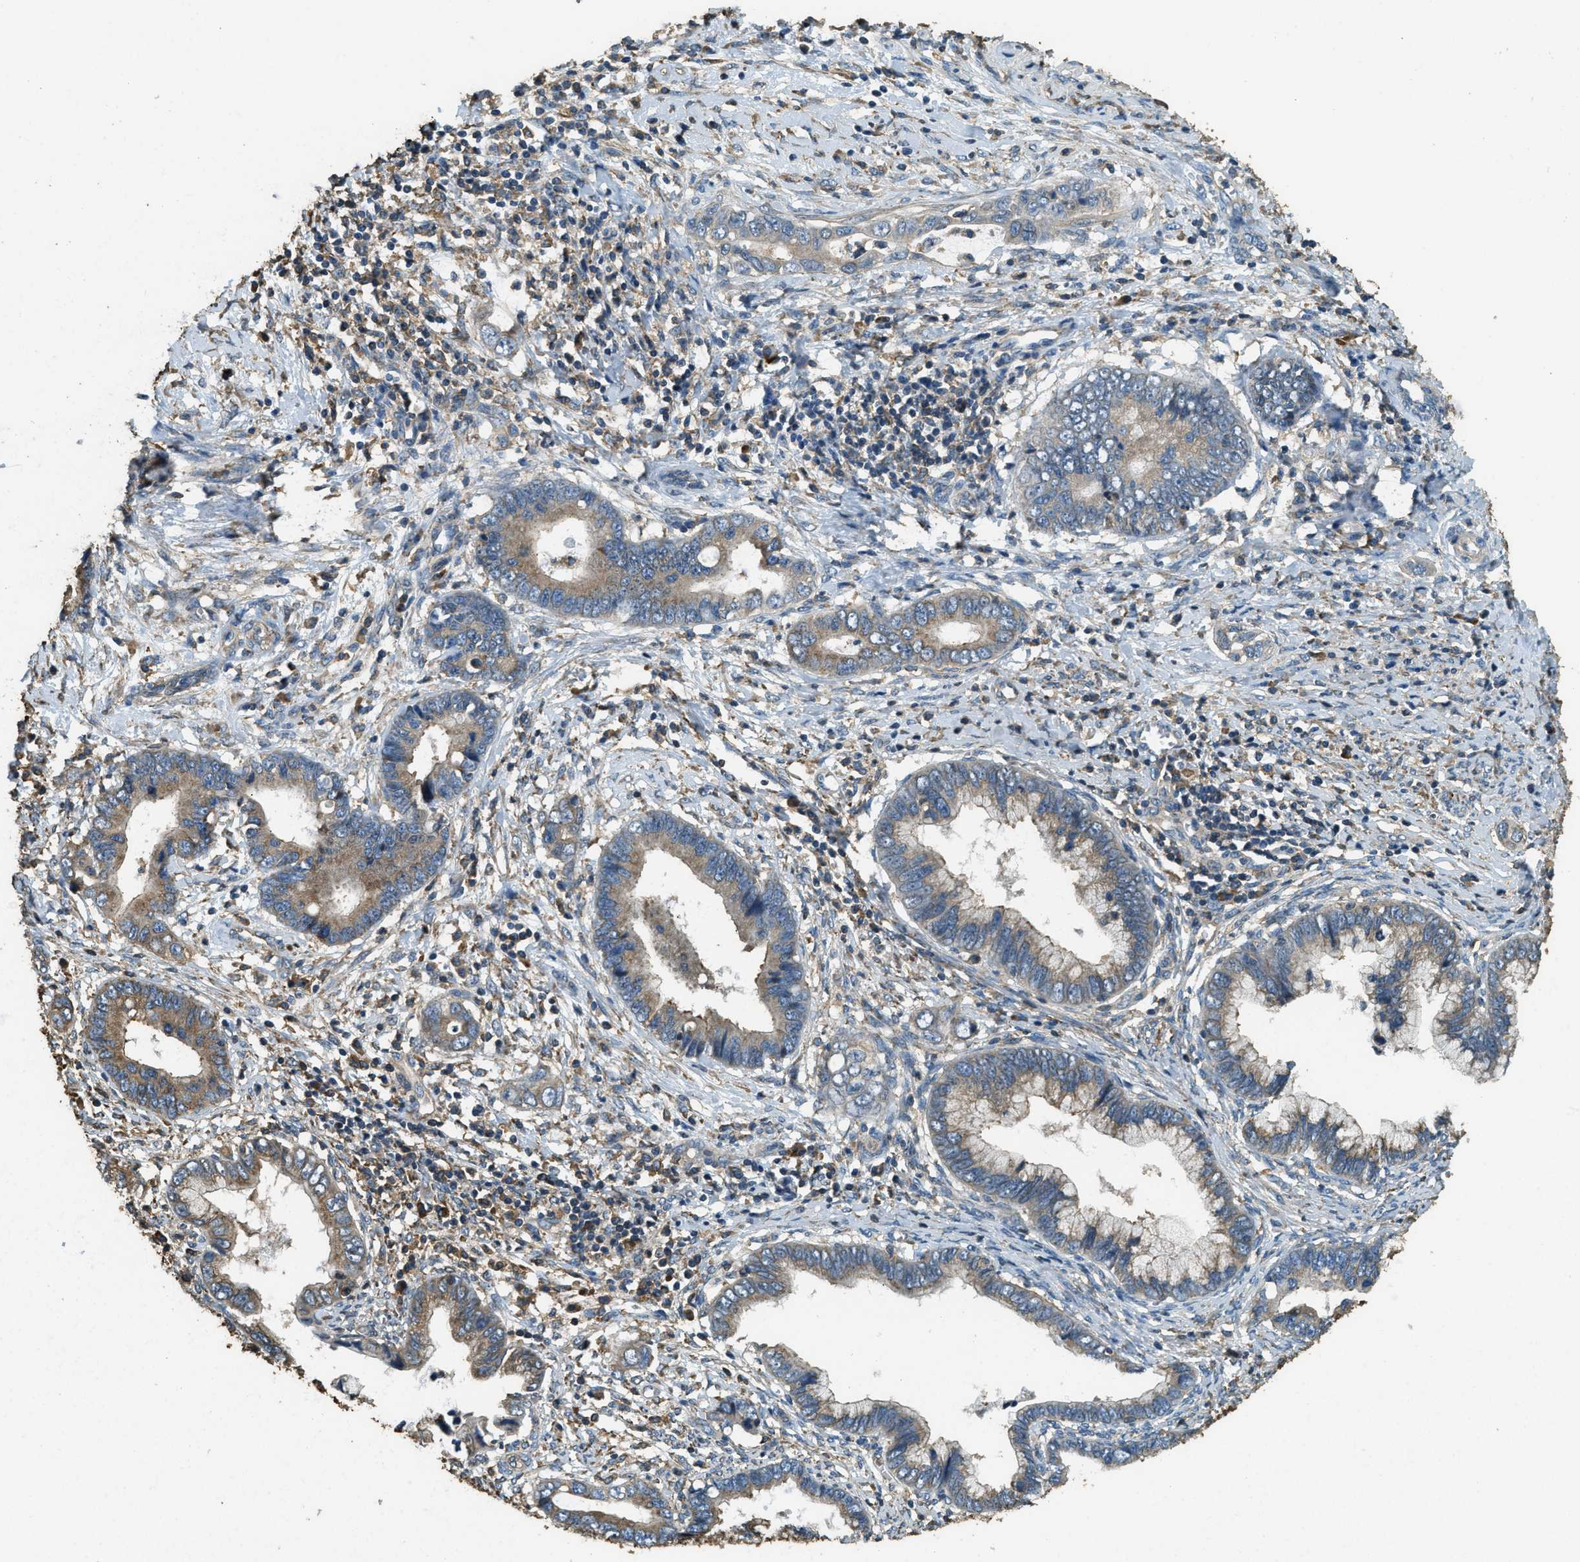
{"staining": {"intensity": "moderate", "quantity": ">75%", "location": "cytoplasmic/membranous"}, "tissue": "cervical cancer", "cell_type": "Tumor cells", "image_type": "cancer", "snomed": [{"axis": "morphology", "description": "Adenocarcinoma, NOS"}, {"axis": "topography", "description": "Cervix"}], "caption": "Protein analysis of cervical adenocarcinoma tissue displays moderate cytoplasmic/membranous positivity in about >75% of tumor cells.", "gene": "ERGIC1", "patient": {"sex": "female", "age": 44}}